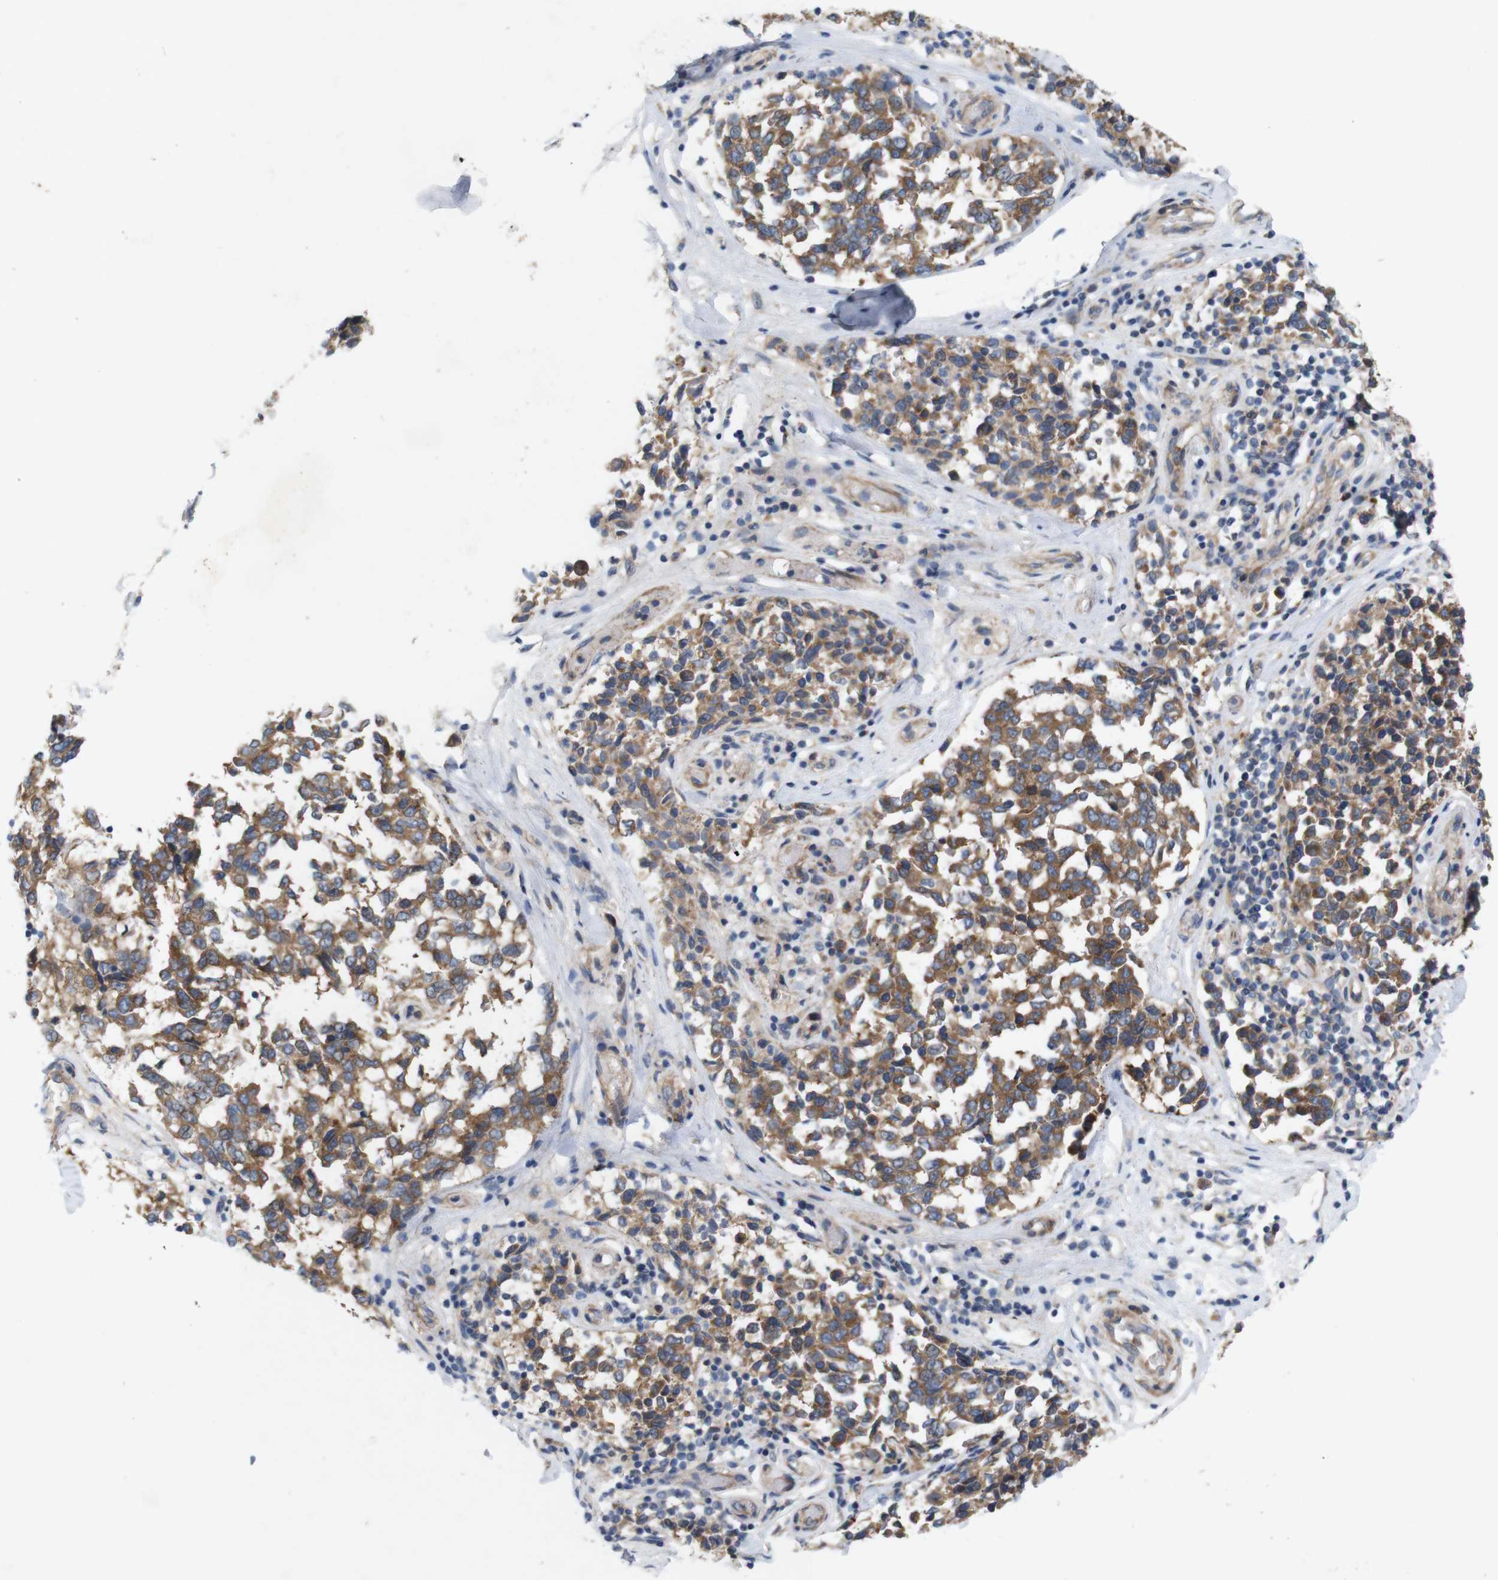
{"staining": {"intensity": "moderate", "quantity": ">75%", "location": "cytoplasmic/membranous"}, "tissue": "melanoma", "cell_type": "Tumor cells", "image_type": "cancer", "snomed": [{"axis": "morphology", "description": "Malignant melanoma, NOS"}, {"axis": "topography", "description": "Skin"}], "caption": "Immunohistochemical staining of human malignant melanoma exhibits moderate cytoplasmic/membranous protein expression in about >75% of tumor cells. (Brightfield microscopy of DAB IHC at high magnification).", "gene": "SIGLEC8", "patient": {"sex": "female", "age": 64}}